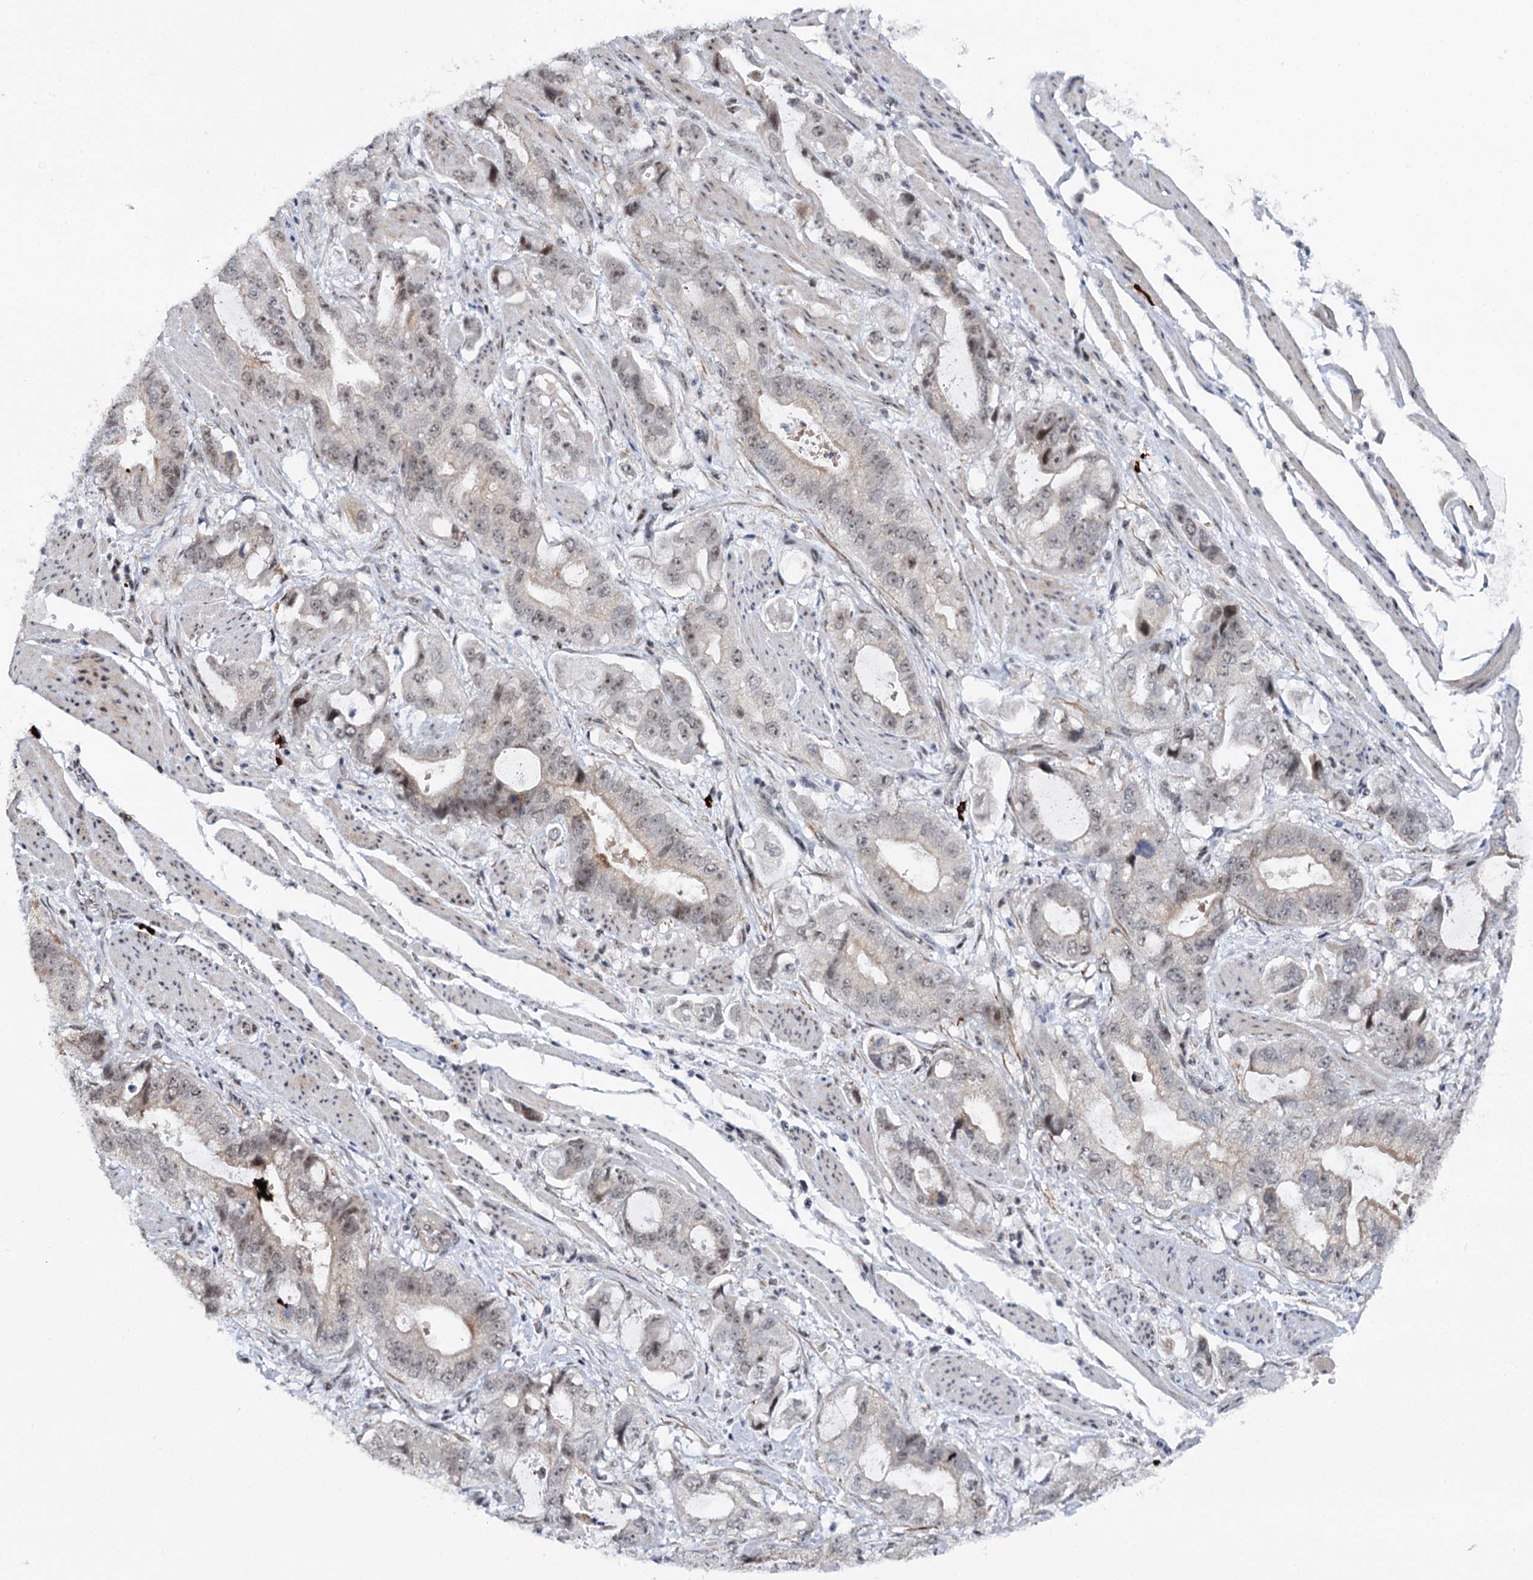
{"staining": {"intensity": "weak", "quantity": "<25%", "location": "nuclear"}, "tissue": "stomach cancer", "cell_type": "Tumor cells", "image_type": "cancer", "snomed": [{"axis": "morphology", "description": "Adenocarcinoma, NOS"}, {"axis": "topography", "description": "Stomach"}], "caption": "This is an immunohistochemistry image of human adenocarcinoma (stomach). There is no expression in tumor cells.", "gene": "BUD13", "patient": {"sex": "male", "age": 62}}